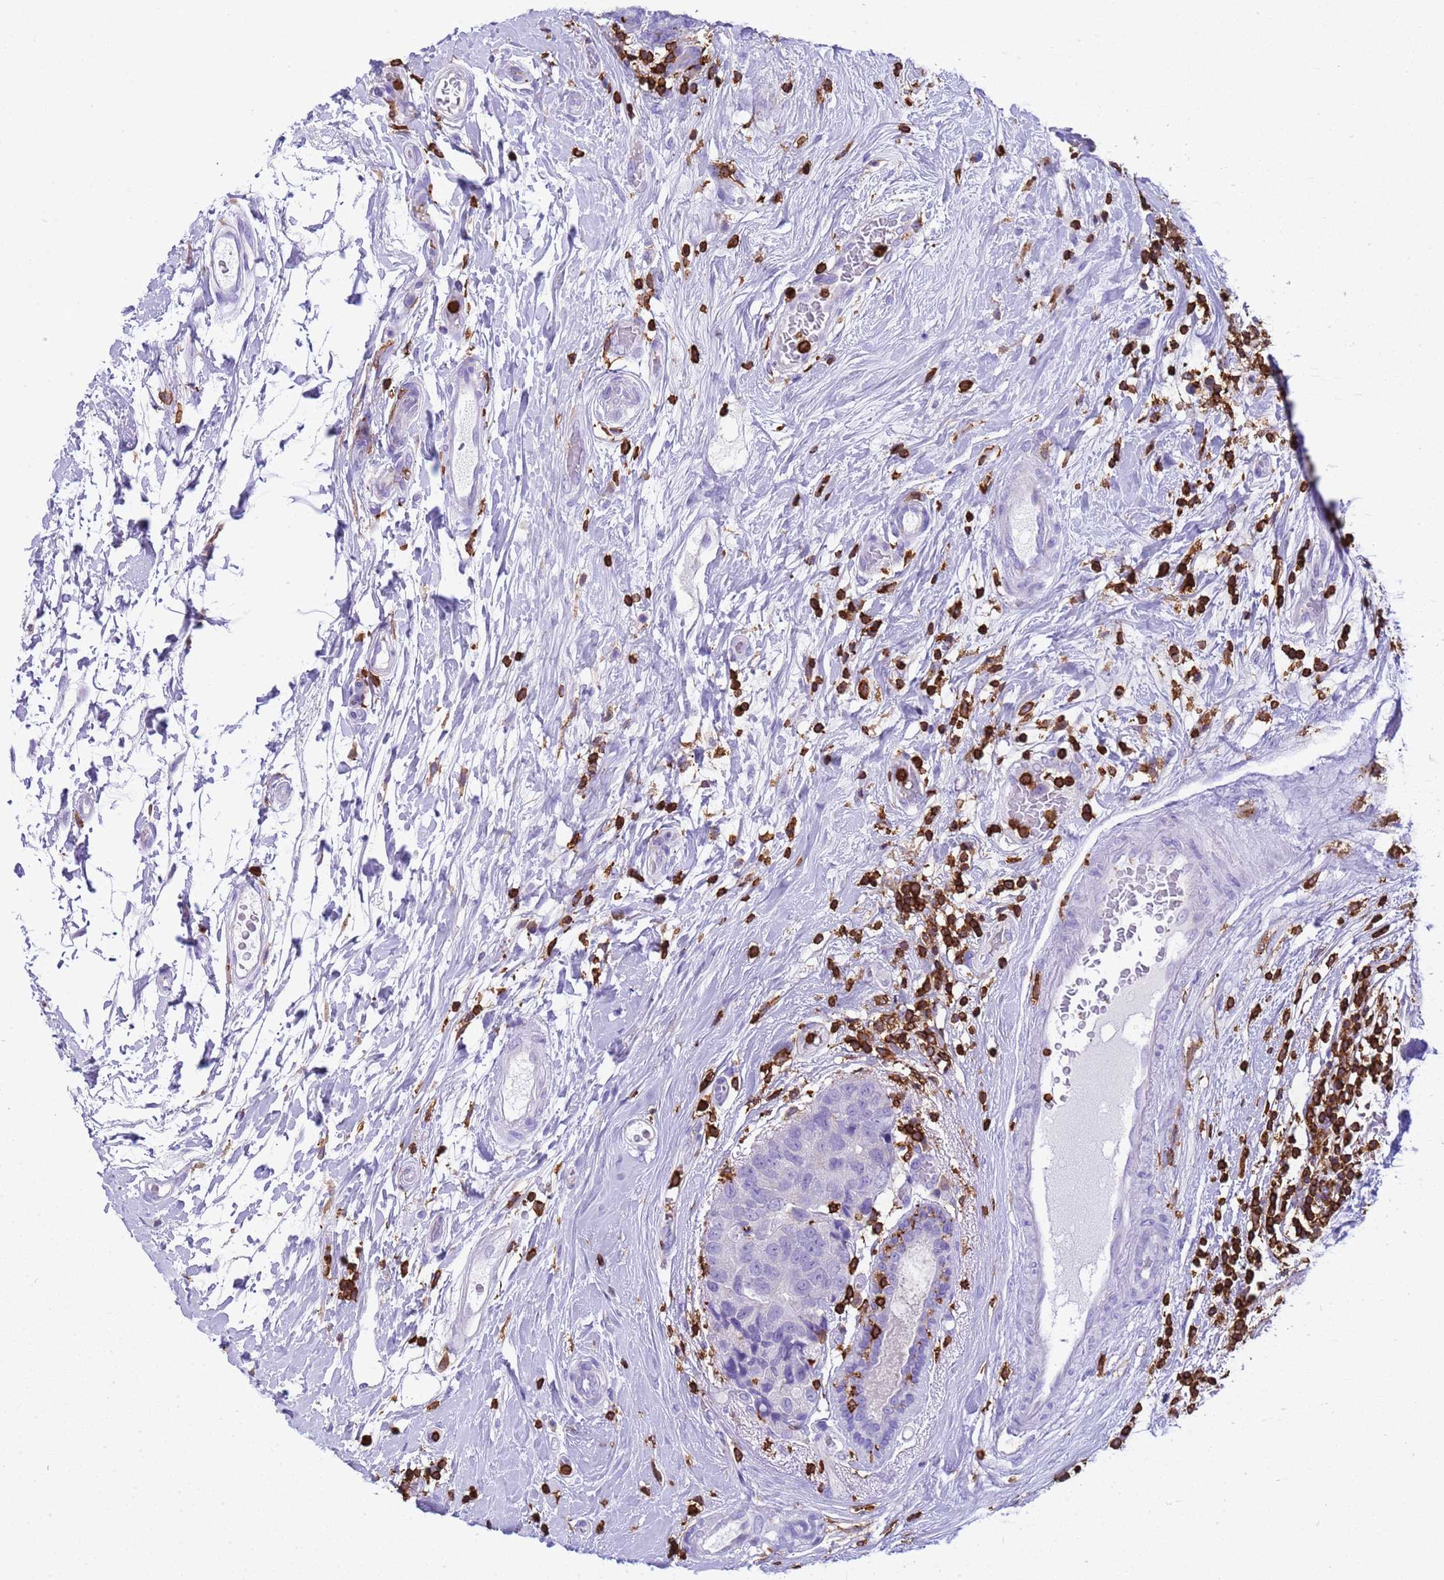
{"staining": {"intensity": "negative", "quantity": "none", "location": "none"}, "tissue": "breast cancer", "cell_type": "Tumor cells", "image_type": "cancer", "snomed": [{"axis": "morphology", "description": "Duct carcinoma"}, {"axis": "topography", "description": "Breast"}], "caption": "Human invasive ductal carcinoma (breast) stained for a protein using immunohistochemistry (IHC) reveals no staining in tumor cells.", "gene": "IRF5", "patient": {"sex": "female", "age": 62}}